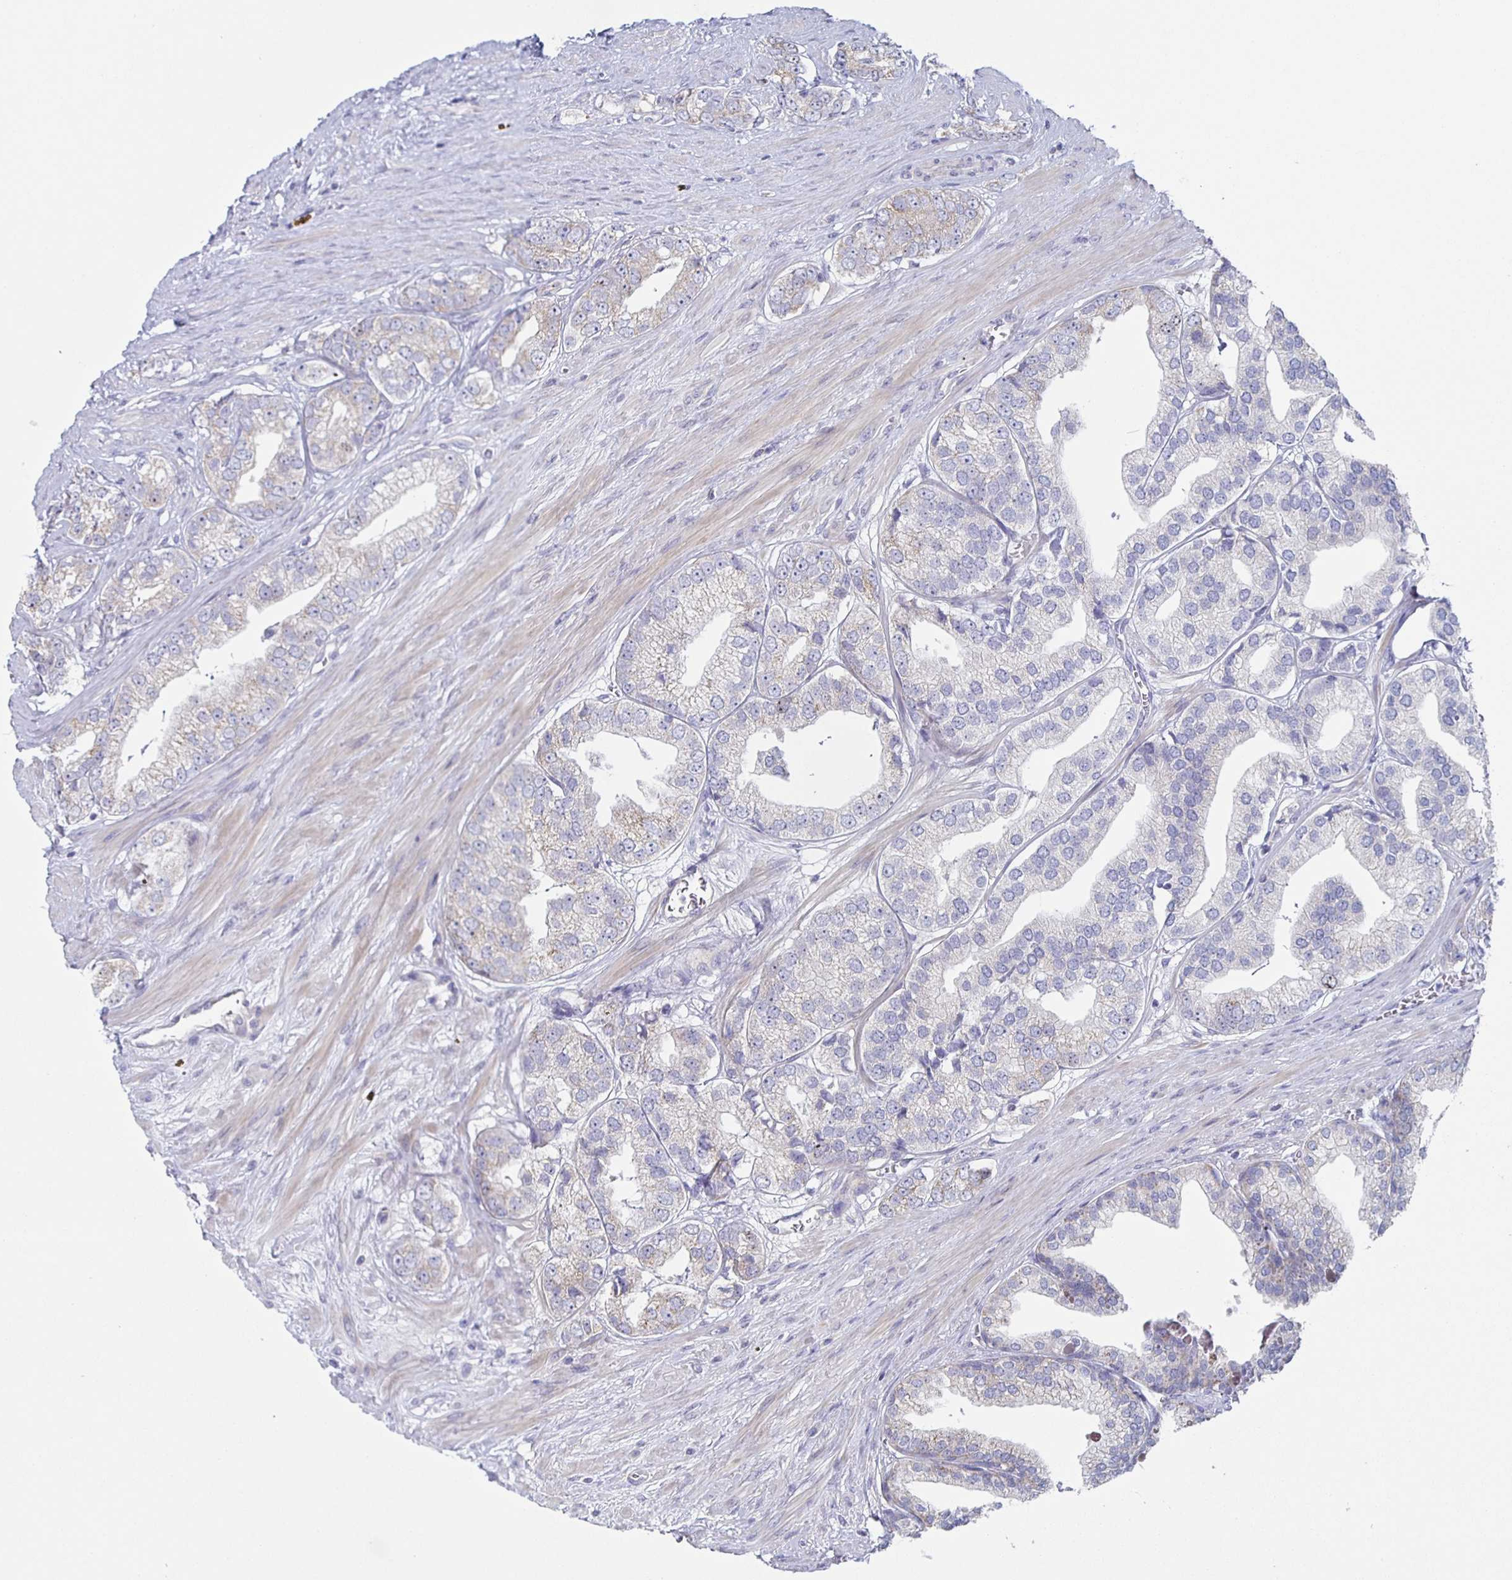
{"staining": {"intensity": "weak", "quantity": "<25%", "location": "cytoplasmic/membranous"}, "tissue": "prostate cancer", "cell_type": "Tumor cells", "image_type": "cancer", "snomed": [{"axis": "morphology", "description": "Adenocarcinoma, High grade"}, {"axis": "topography", "description": "Prostate"}], "caption": "Tumor cells show no significant protein expression in prostate cancer.", "gene": "CENPH", "patient": {"sex": "male", "age": 58}}